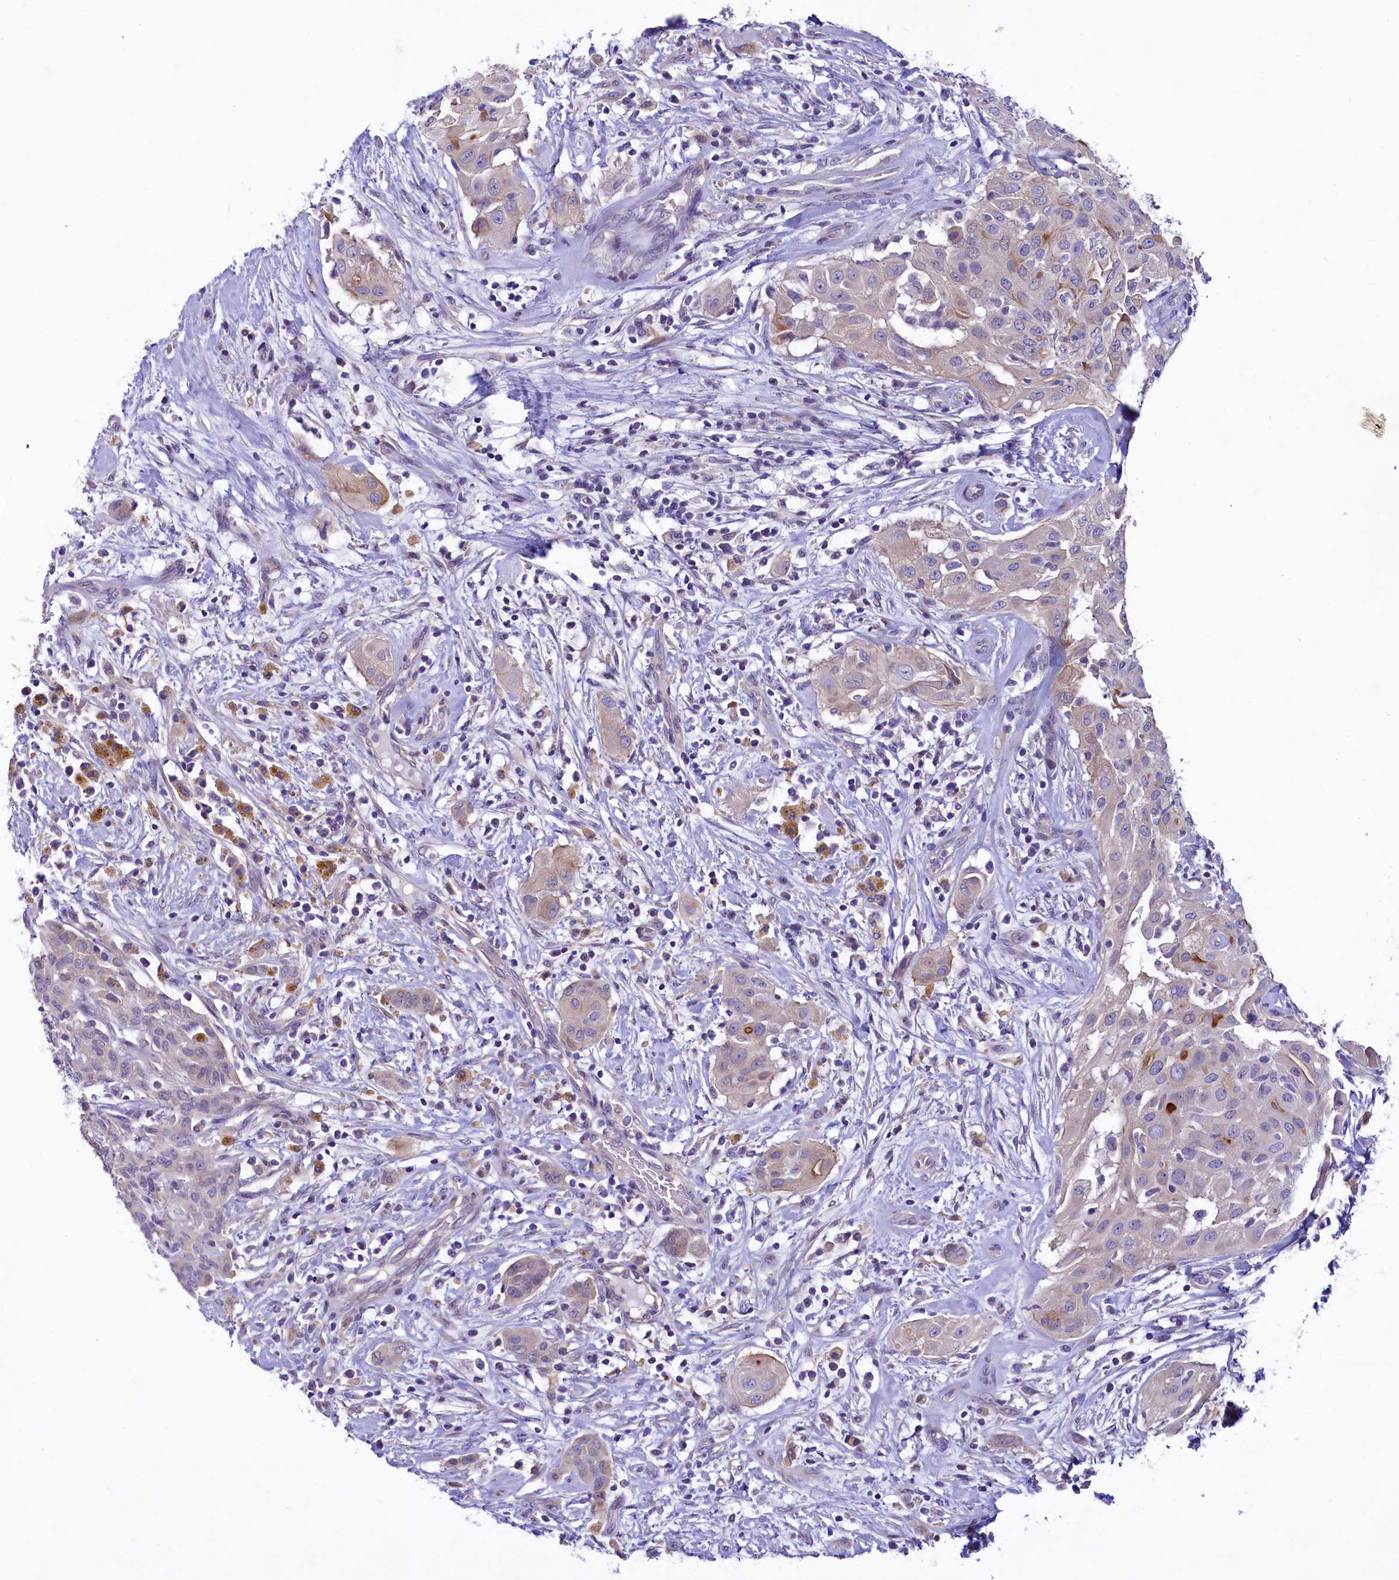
{"staining": {"intensity": "weak", "quantity": "<25%", "location": "cytoplasmic/membranous"}, "tissue": "thyroid cancer", "cell_type": "Tumor cells", "image_type": "cancer", "snomed": [{"axis": "morphology", "description": "Papillary adenocarcinoma, NOS"}, {"axis": "topography", "description": "Thyroid gland"}], "caption": "High magnification brightfield microscopy of thyroid cancer (papillary adenocarcinoma) stained with DAB (brown) and counterstained with hematoxylin (blue): tumor cells show no significant positivity.", "gene": "KRBOX5", "patient": {"sex": "female", "age": 59}}